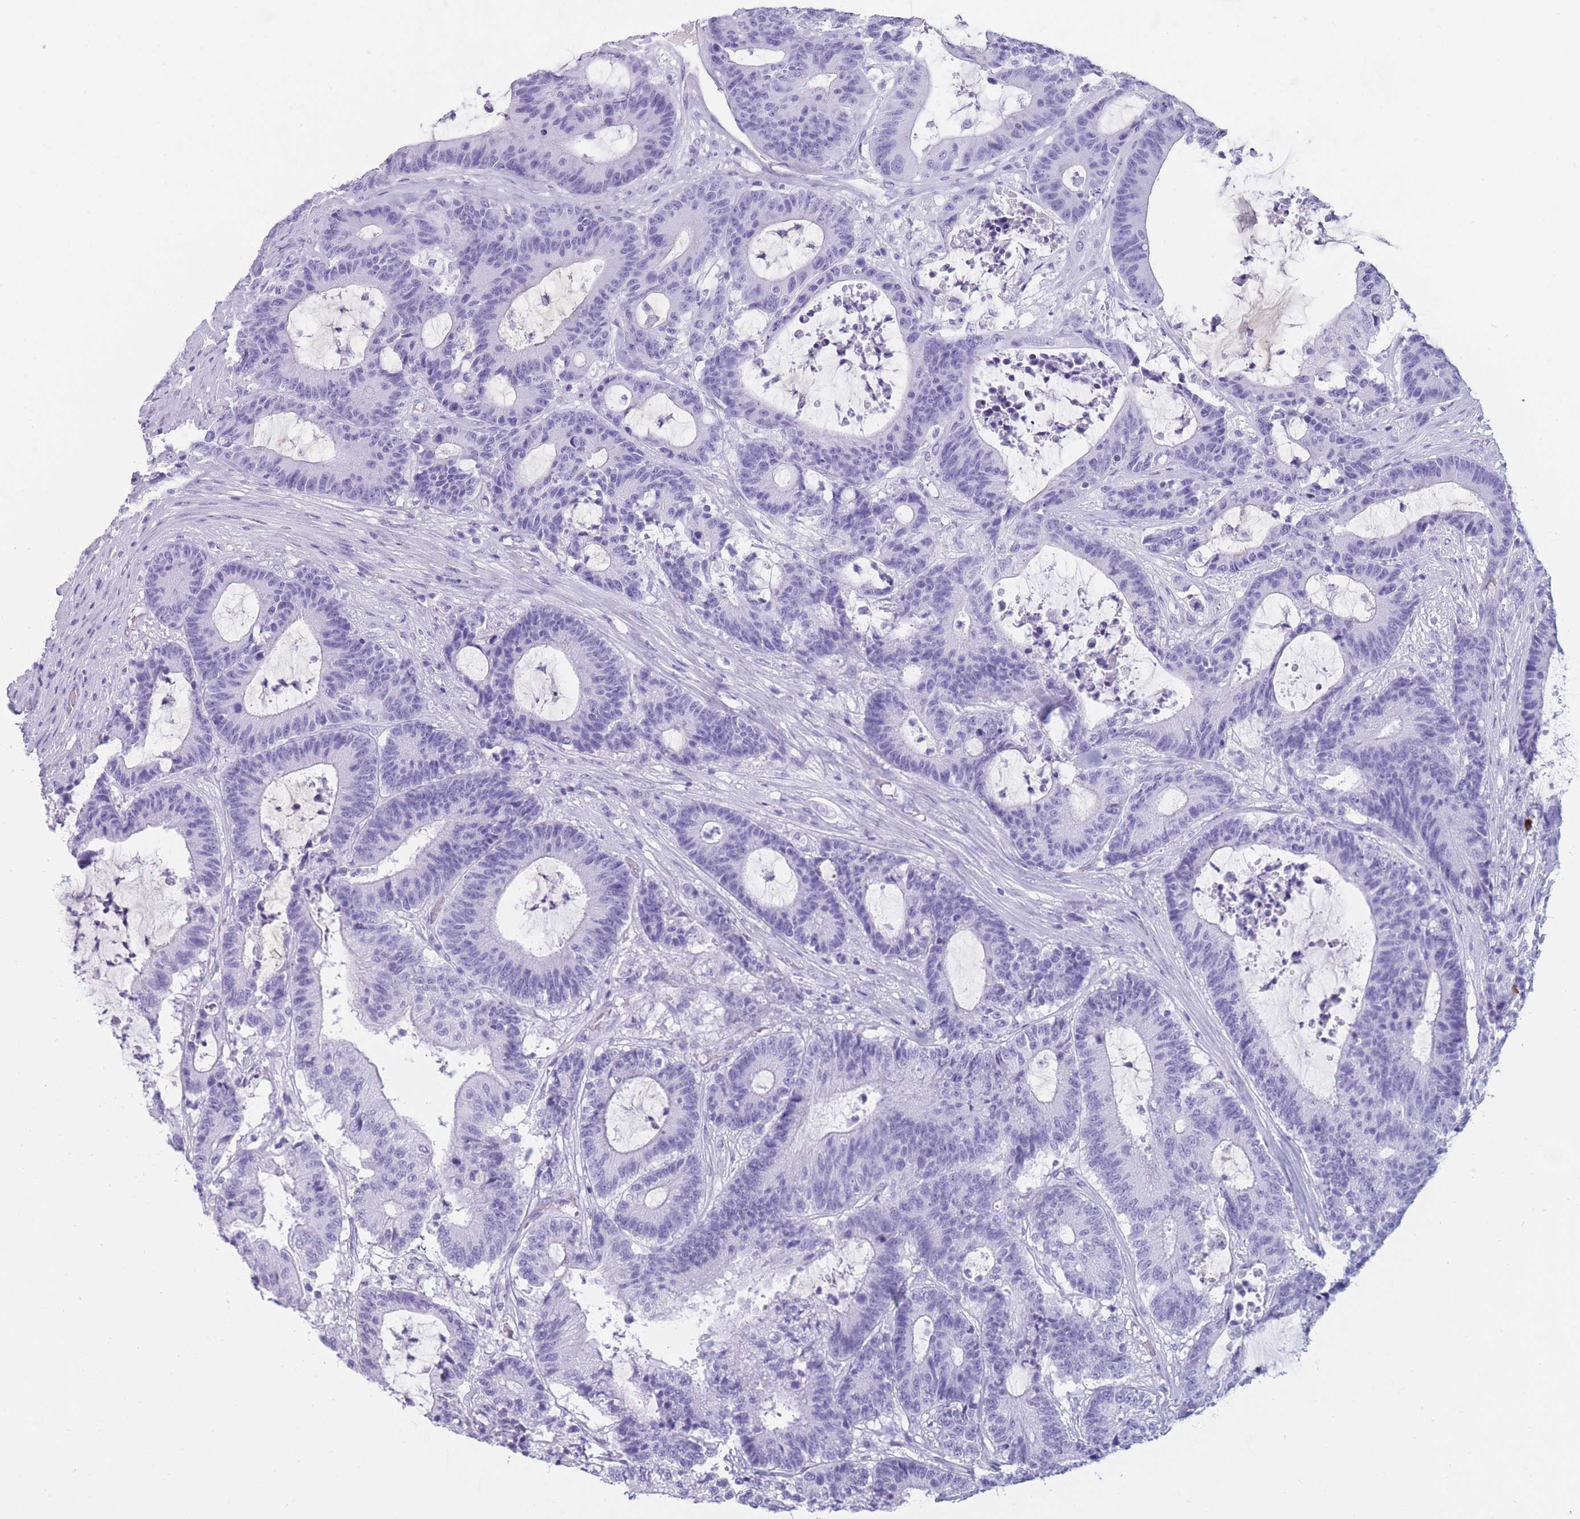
{"staining": {"intensity": "negative", "quantity": "none", "location": "none"}, "tissue": "colorectal cancer", "cell_type": "Tumor cells", "image_type": "cancer", "snomed": [{"axis": "morphology", "description": "Adenocarcinoma, NOS"}, {"axis": "topography", "description": "Colon"}], "caption": "Colorectal cancer (adenocarcinoma) was stained to show a protein in brown. There is no significant expression in tumor cells.", "gene": "TNFSF11", "patient": {"sex": "female", "age": 84}}